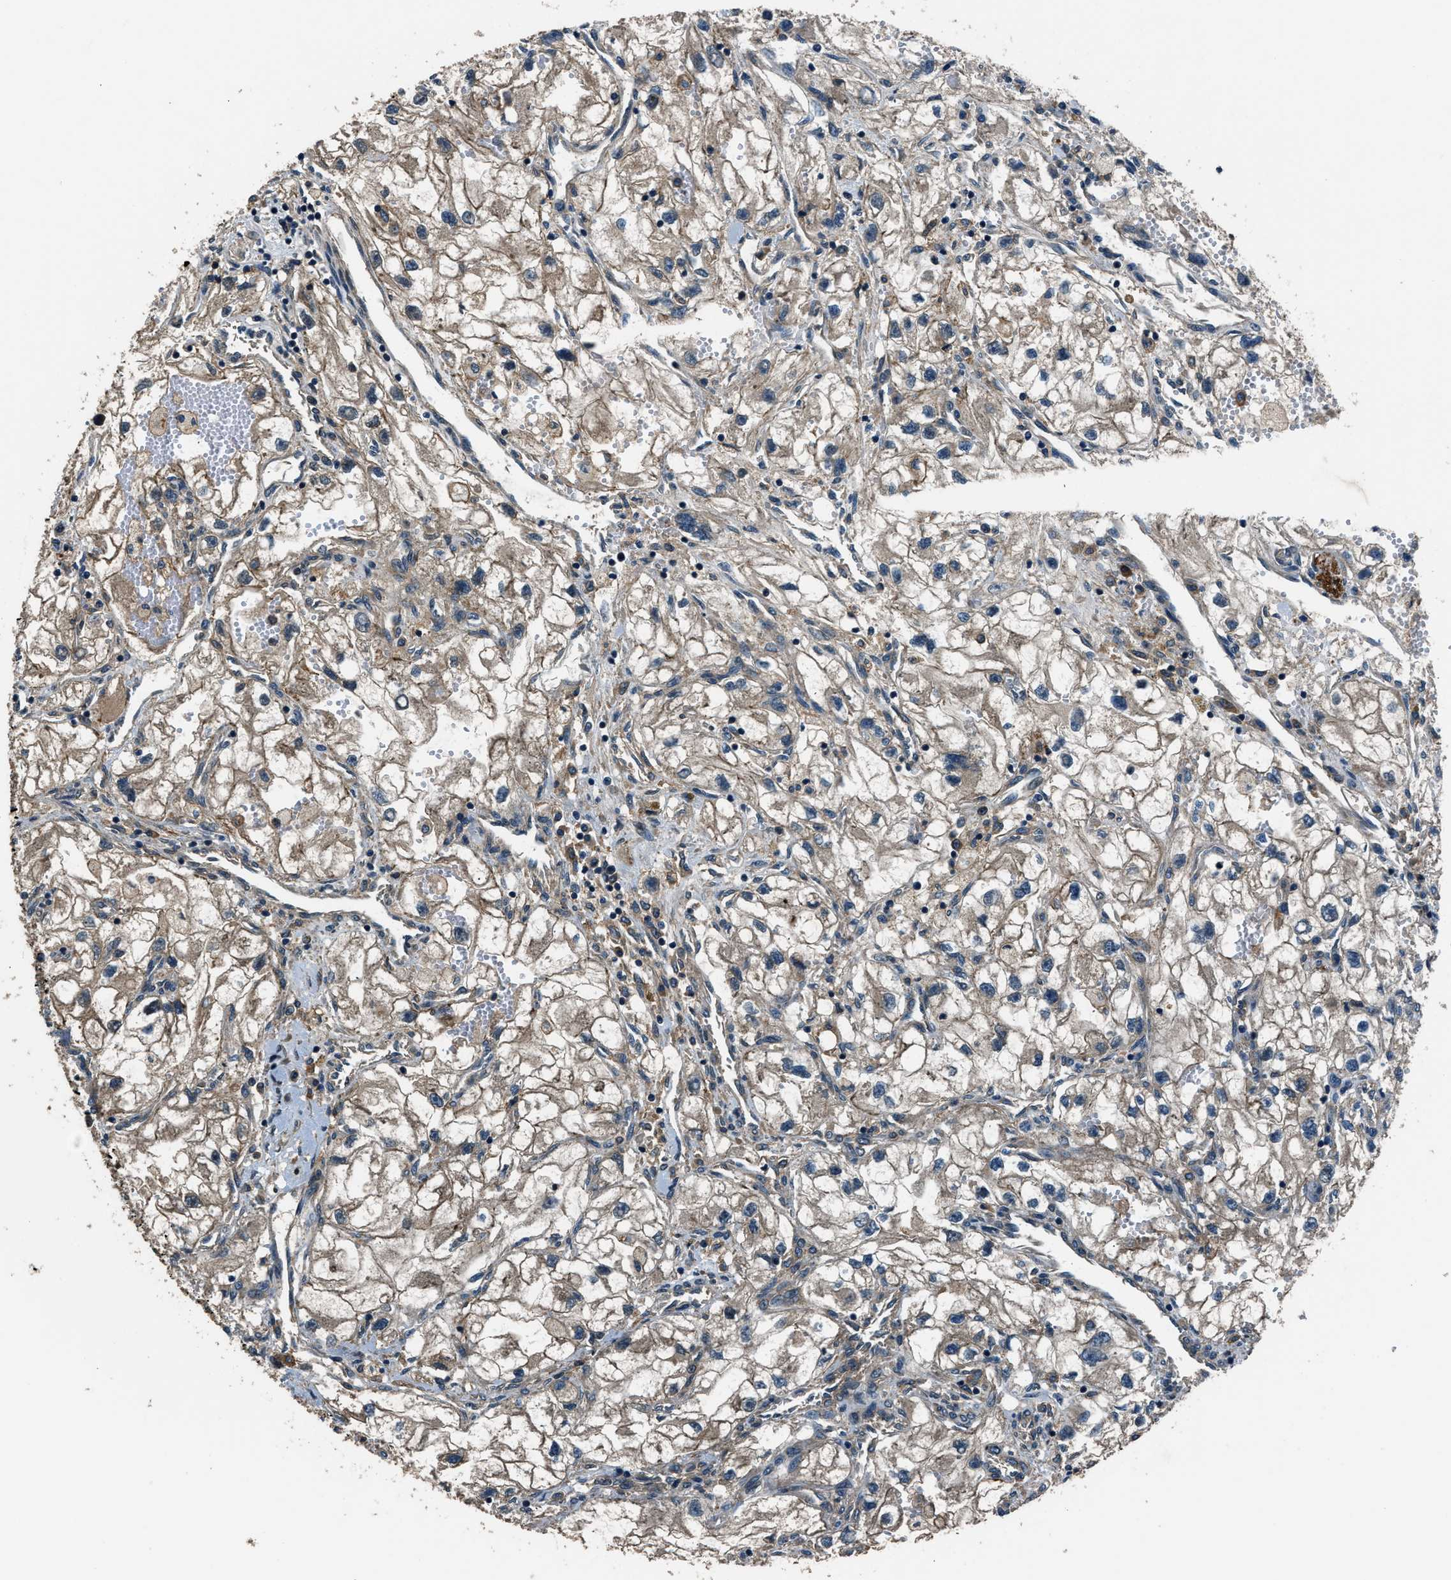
{"staining": {"intensity": "weak", "quantity": ">75%", "location": "cytoplasmic/membranous"}, "tissue": "renal cancer", "cell_type": "Tumor cells", "image_type": "cancer", "snomed": [{"axis": "morphology", "description": "Adenocarcinoma, NOS"}, {"axis": "topography", "description": "Kidney"}], "caption": "IHC histopathology image of human renal cancer stained for a protein (brown), which displays low levels of weak cytoplasmic/membranous expression in approximately >75% of tumor cells.", "gene": "ARHGEF11", "patient": {"sex": "female", "age": 70}}